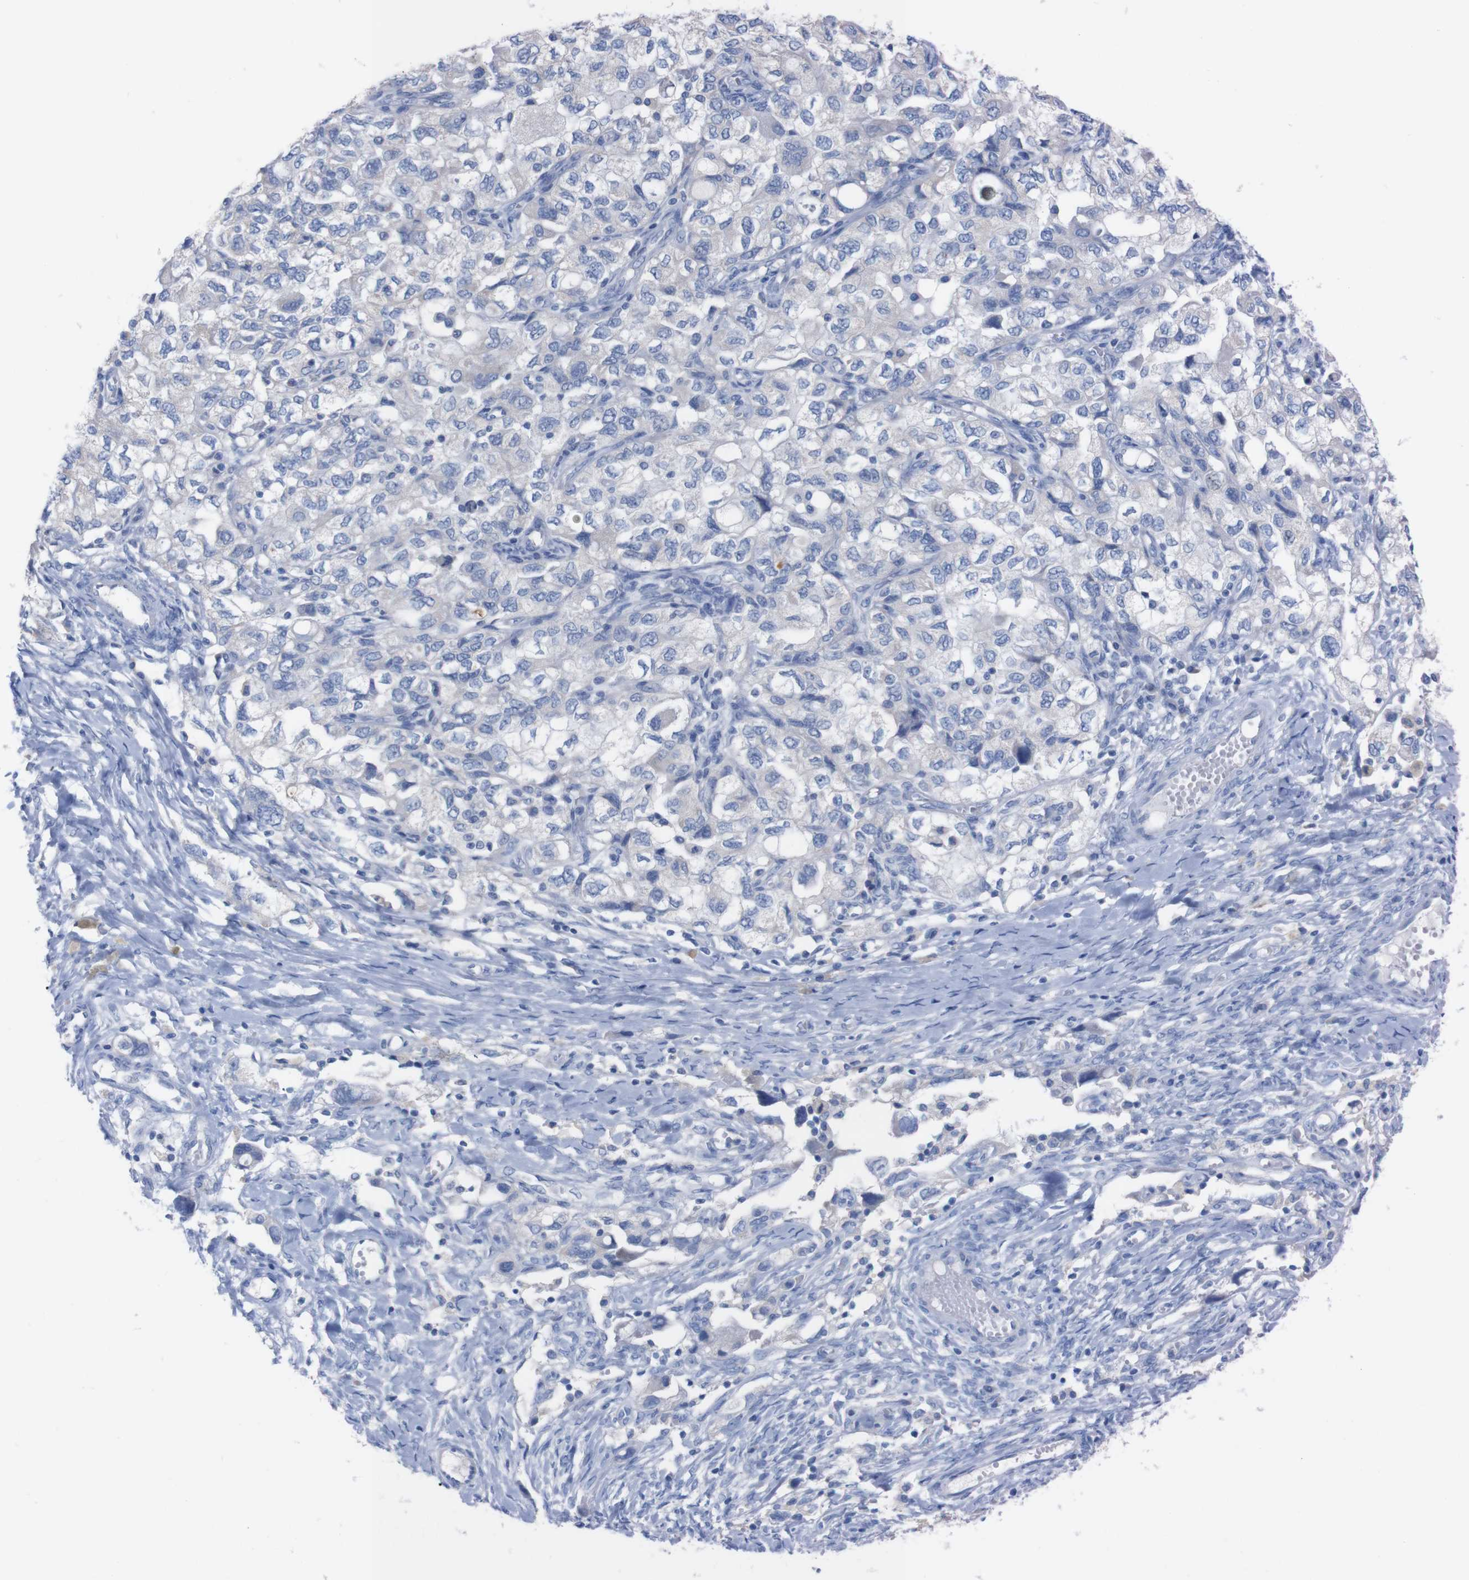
{"staining": {"intensity": "negative", "quantity": "none", "location": "none"}, "tissue": "ovarian cancer", "cell_type": "Tumor cells", "image_type": "cancer", "snomed": [{"axis": "morphology", "description": "Carcinoma, NOS"}, {"axis": "morphology", "description": "Cystadenocarcinoma, serous, NOS"}, {"axis": "topography", "description": "Ovary"}], "caption": "A high-resolution image shows IHC staining of ovarian cancer (carcinoma), which demonstrates no significant positivity in tumor cells. The staining was performed using DAB to visualize the protein expression in brown, while the nuclei were stained in blue with hematoxylin (Magnification: 20x).", "gene": "TMEM243", "patient": {"sex": "female", "age": 69}}